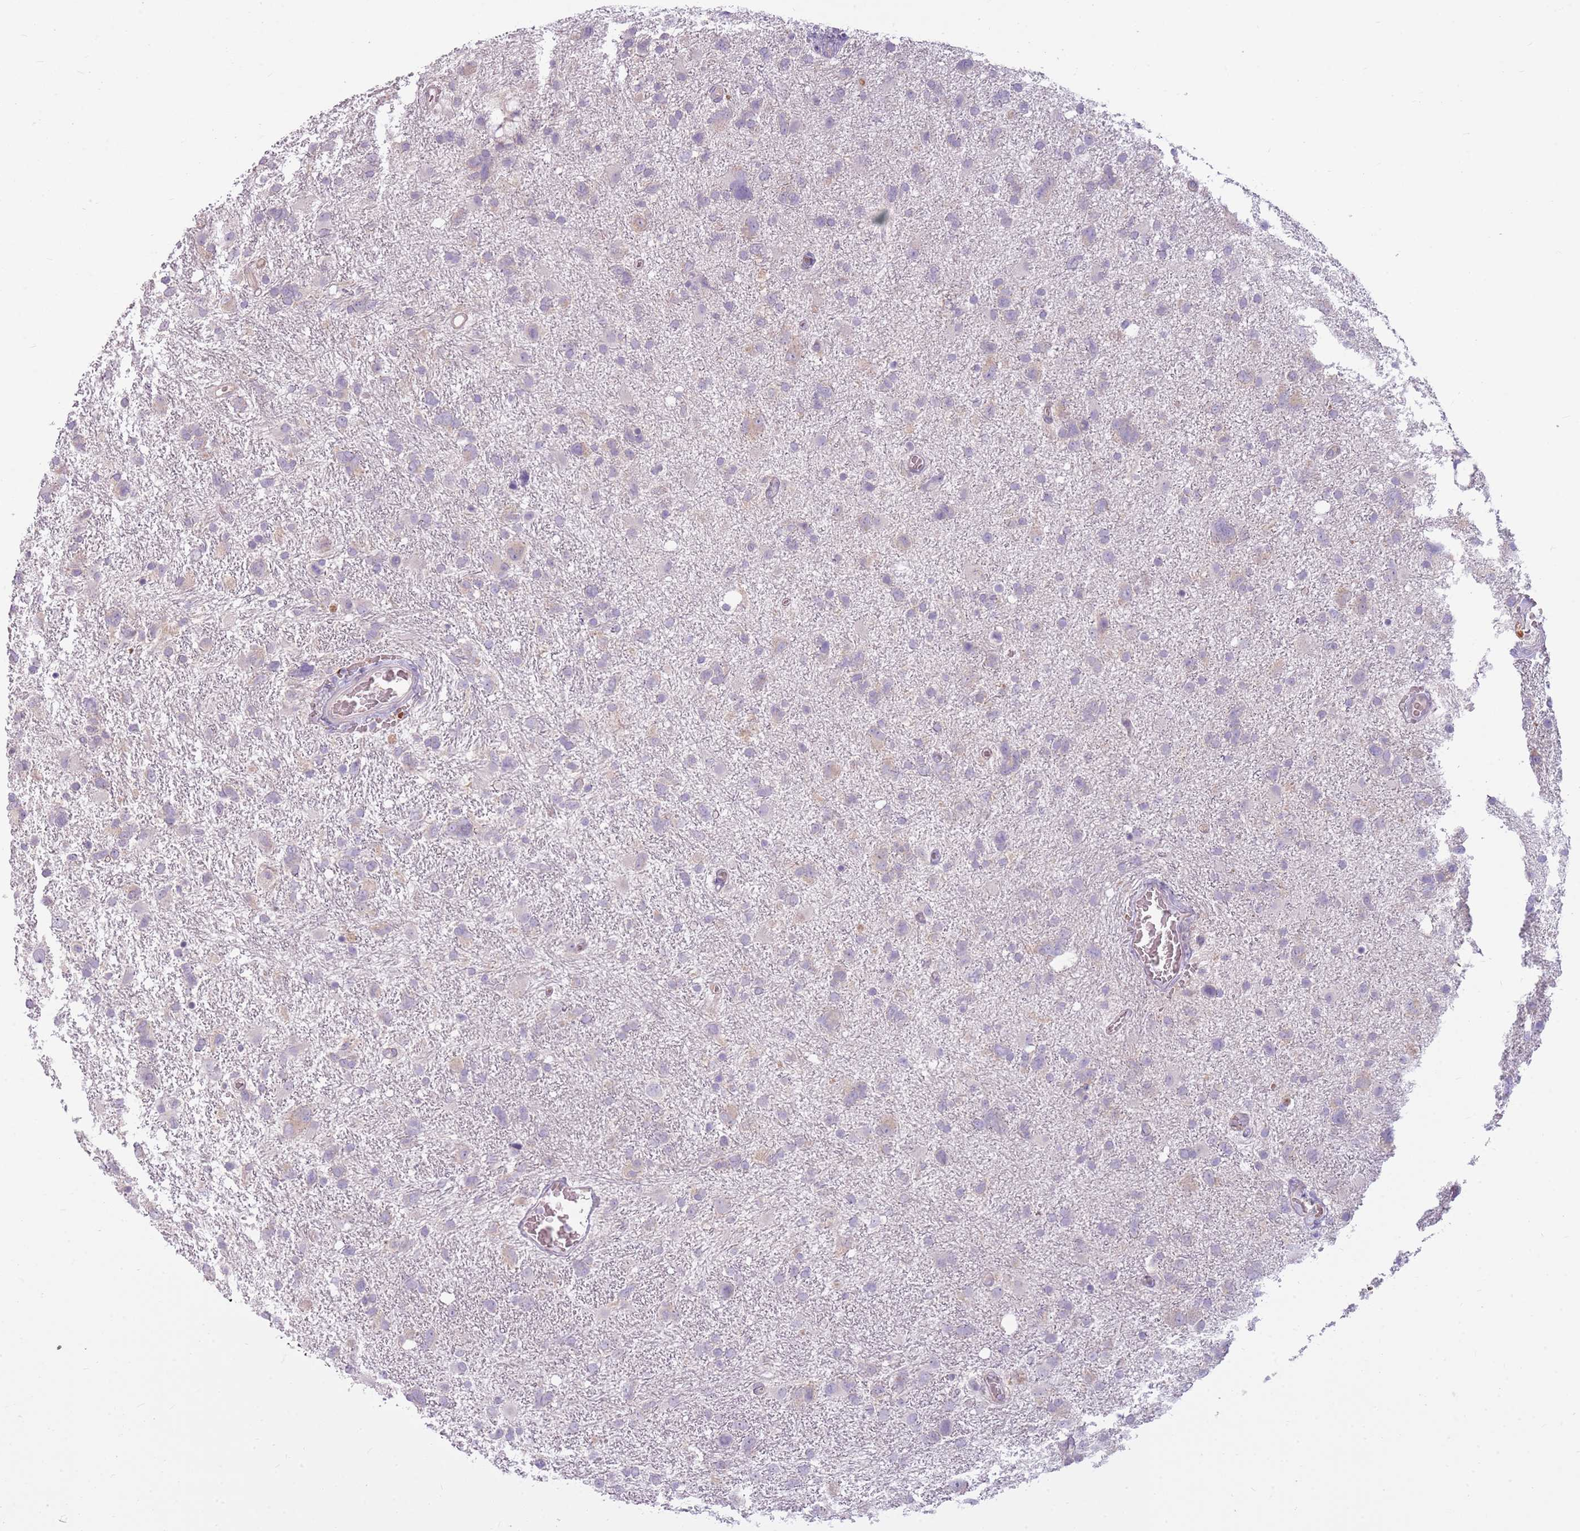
{"staining": {"intensity": "negative", "quantity": "none", "location": "none"}, "tissue": "glioma", "cell_type": "Tumor cells", "image_type": "cancer", "snomed": [{"axis": "morphology", "description": "Glioma, malignant, High grade"}, {"axis": "topography", "description": "Brain"}], "caption": "Image shows no protein positivity in tumor cells of glioma tissue.", "gene": "HSPA14", "patient": {"sex": "male", "age": 61}}